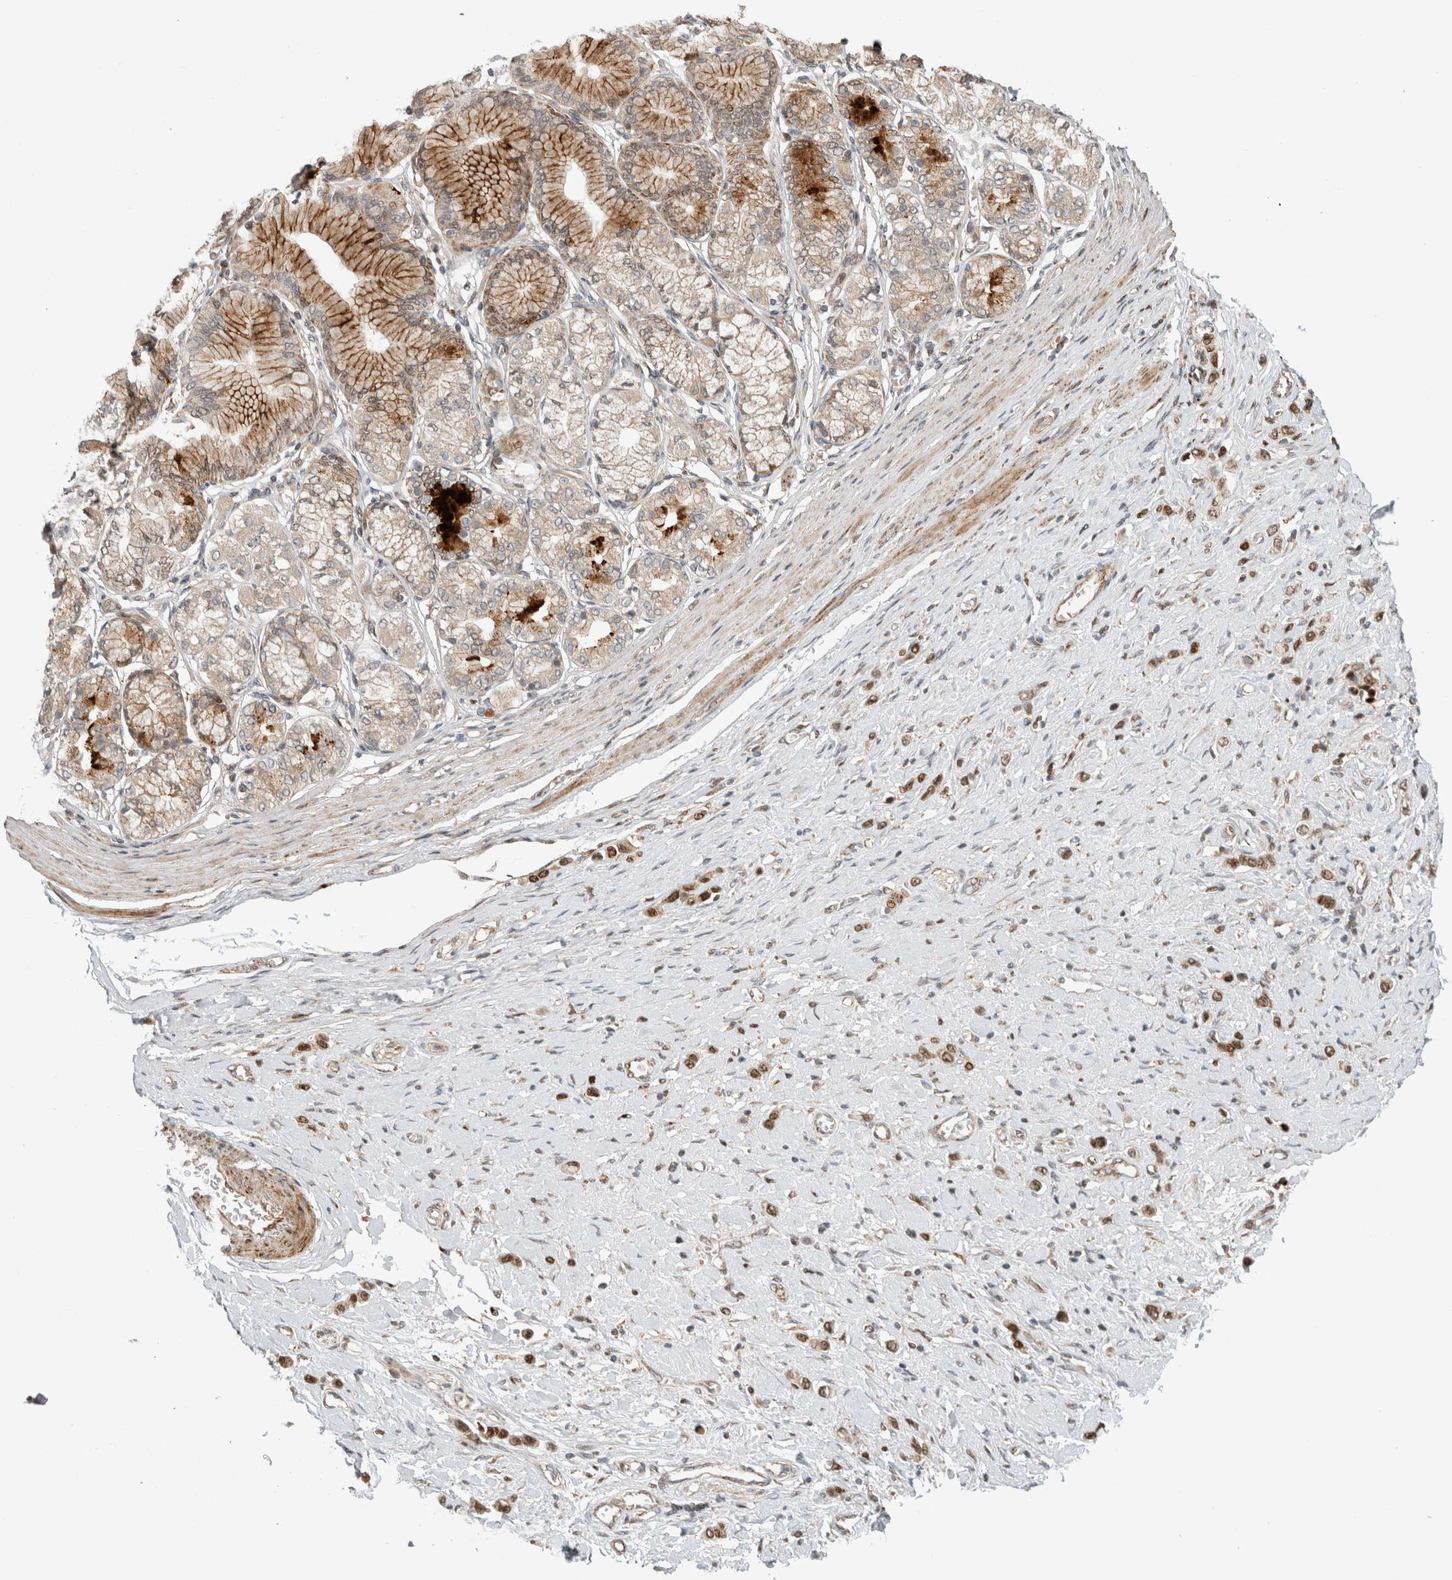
{"staining": {"intensity": "moderate", "quantity": ">75%", "location": "cytoplasmic/membranous,nuclear"}, "tissue": "stomach cancer", "cell_type": "Tumor cells", "image_type": "cancer", "snomed": [{"axis": "morphology", "description": "Adenocarcinoma, NOS"}, {"axis": "topography", "description": "Stomach"}], "caption": "Stomach cancer (adenocarcinoma) stained for a protein demonstrates moderate cytoplasmic/membranous and nuclear positivity in tumor cells. (Brightfield microscopy of DAB IHC at high magnification).", "gene": "INSRR", "patient": {"sex": "female", "age": 65}}